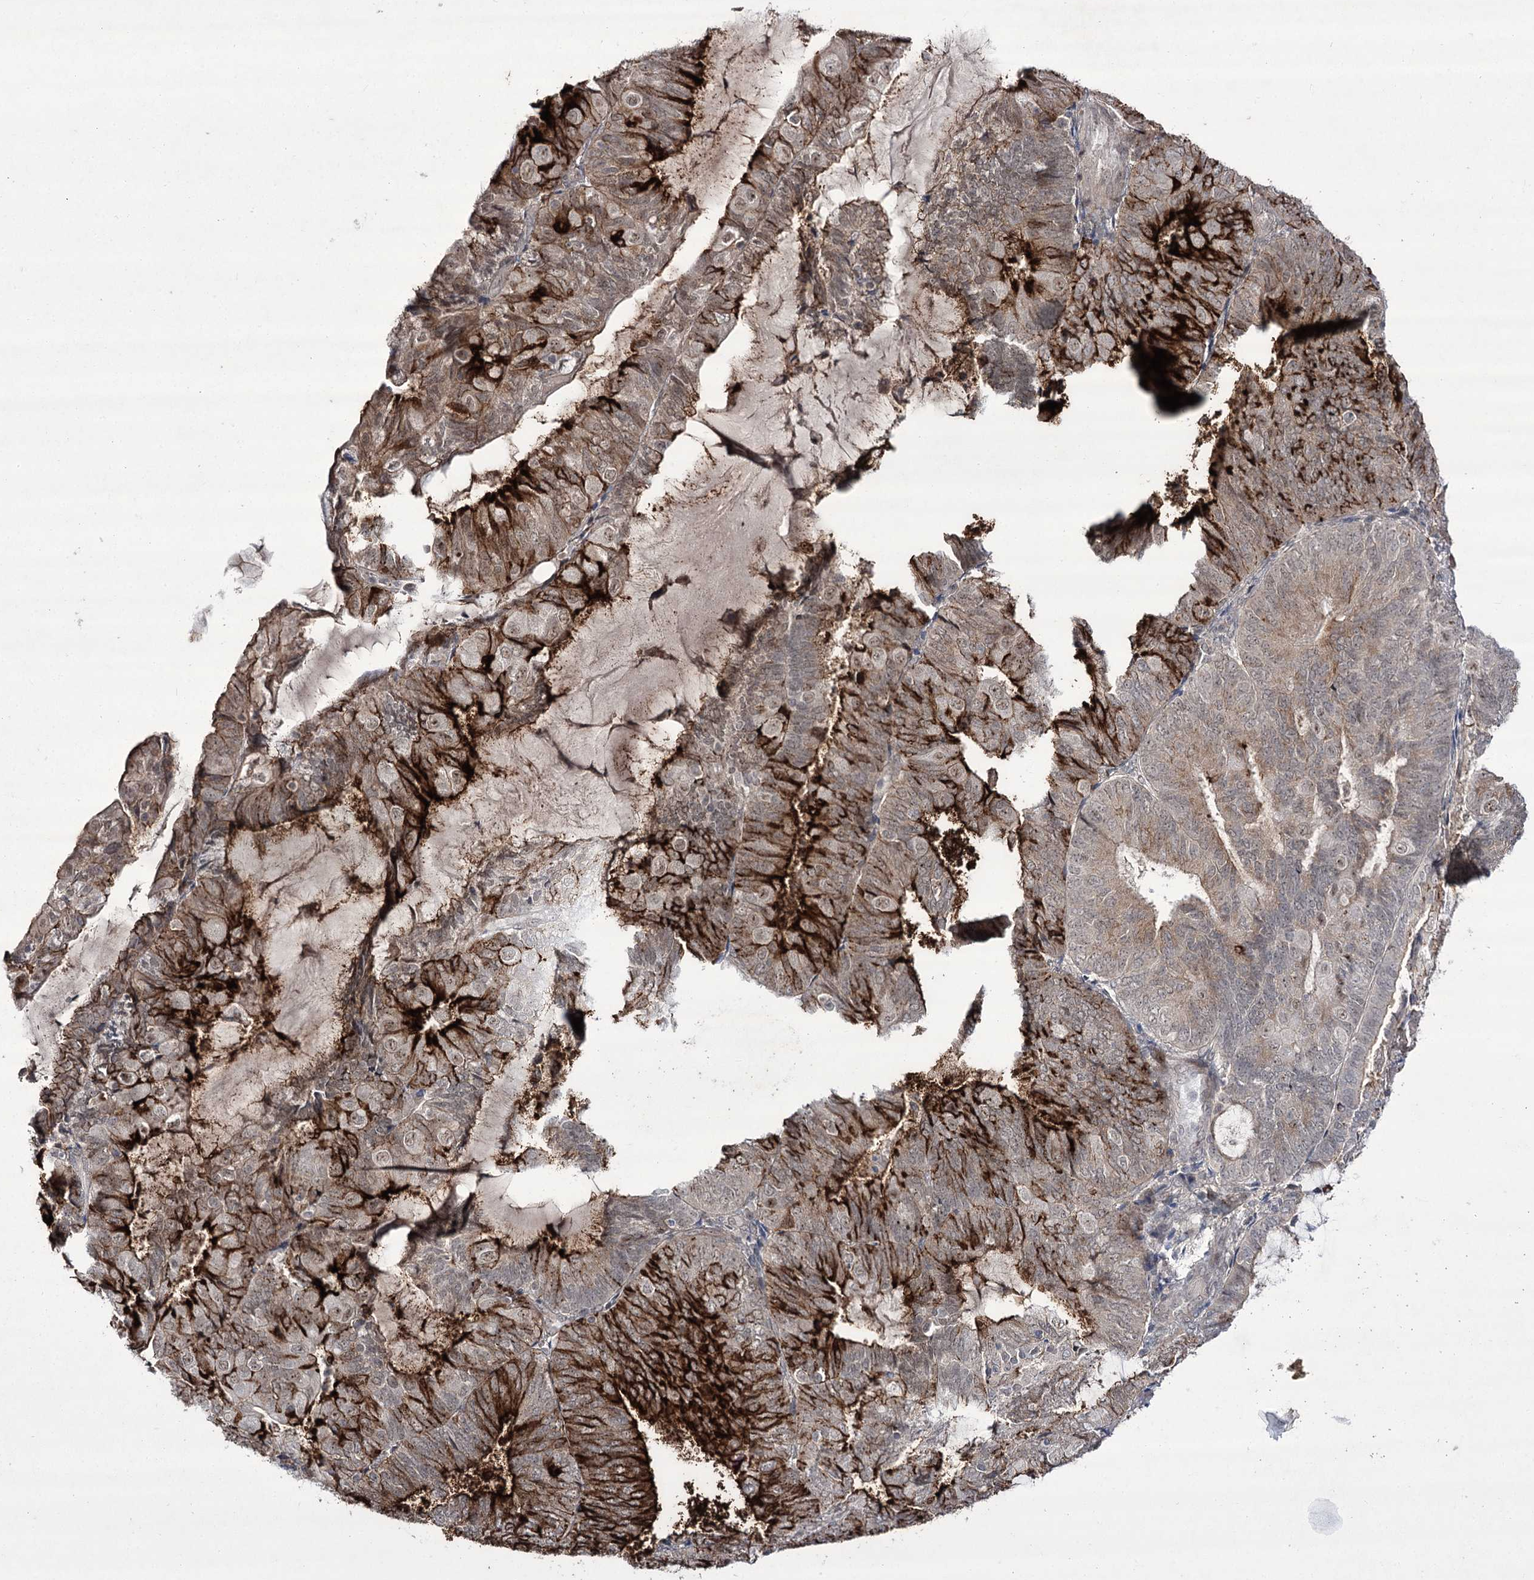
{"staining": {"intensity": "strong", "quantity": "25%-75%", "location": "cytoplasmic/membranous,nuclear"}, "tissue": "endometrial cancer", "cell_type": "Tumor cells", "image_type": "cancer", "snomed": [{"axis": "morphology", "description": "Adenocarcinoma, NOS"}, {"axis": "topography", "description": "Endometrium"}], "caption": "Endometrial cancer tissue shows strong cytoplasmic/membranous and nuclear expression in approximately 25%-75% of tumor cells, visualized by immunohistochemistry.", "gene": "HOXC11", "patient": {"sex": "female", "age": 81}}